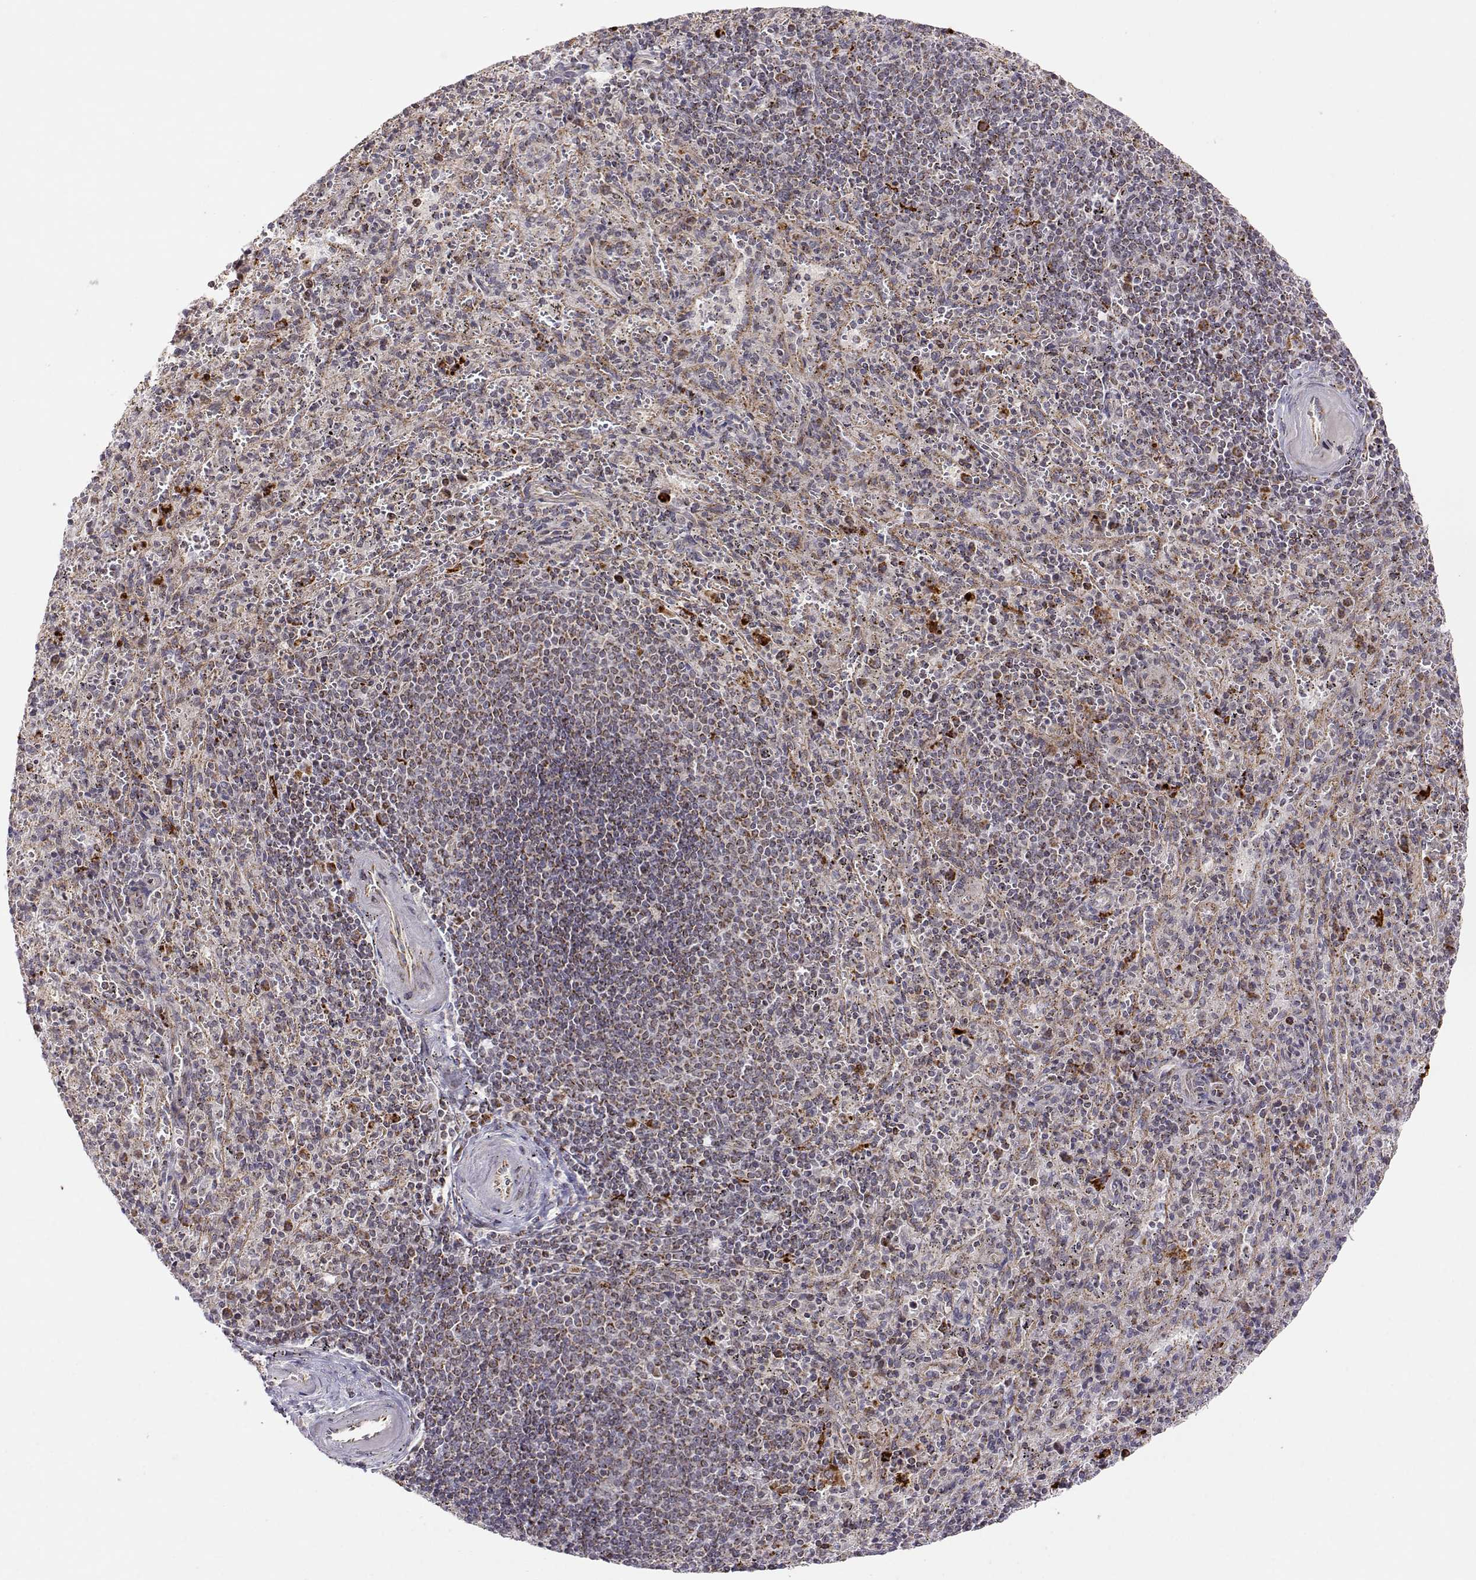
{"staining": {"intensity": "moderate", "quantity": "<25%", "location": "cytoplasmic/membranous"}, "tissue": "spleen", "cell_type": "Cells in red pulp", "image_type": "normal", "snomed": [{"axis": "morphology", "description": "Normal tissue, NOS"}, {"axis": "topography", "description": "Spleen"}], "caption": "Brown immunohistochemical staining in unremarkable spleen reveals moderate cytoplasmic/membranous expression in about <25% of cells in red pulp.", "gene": "EXOG", "patient": {"sex": "male", "age": 57}}